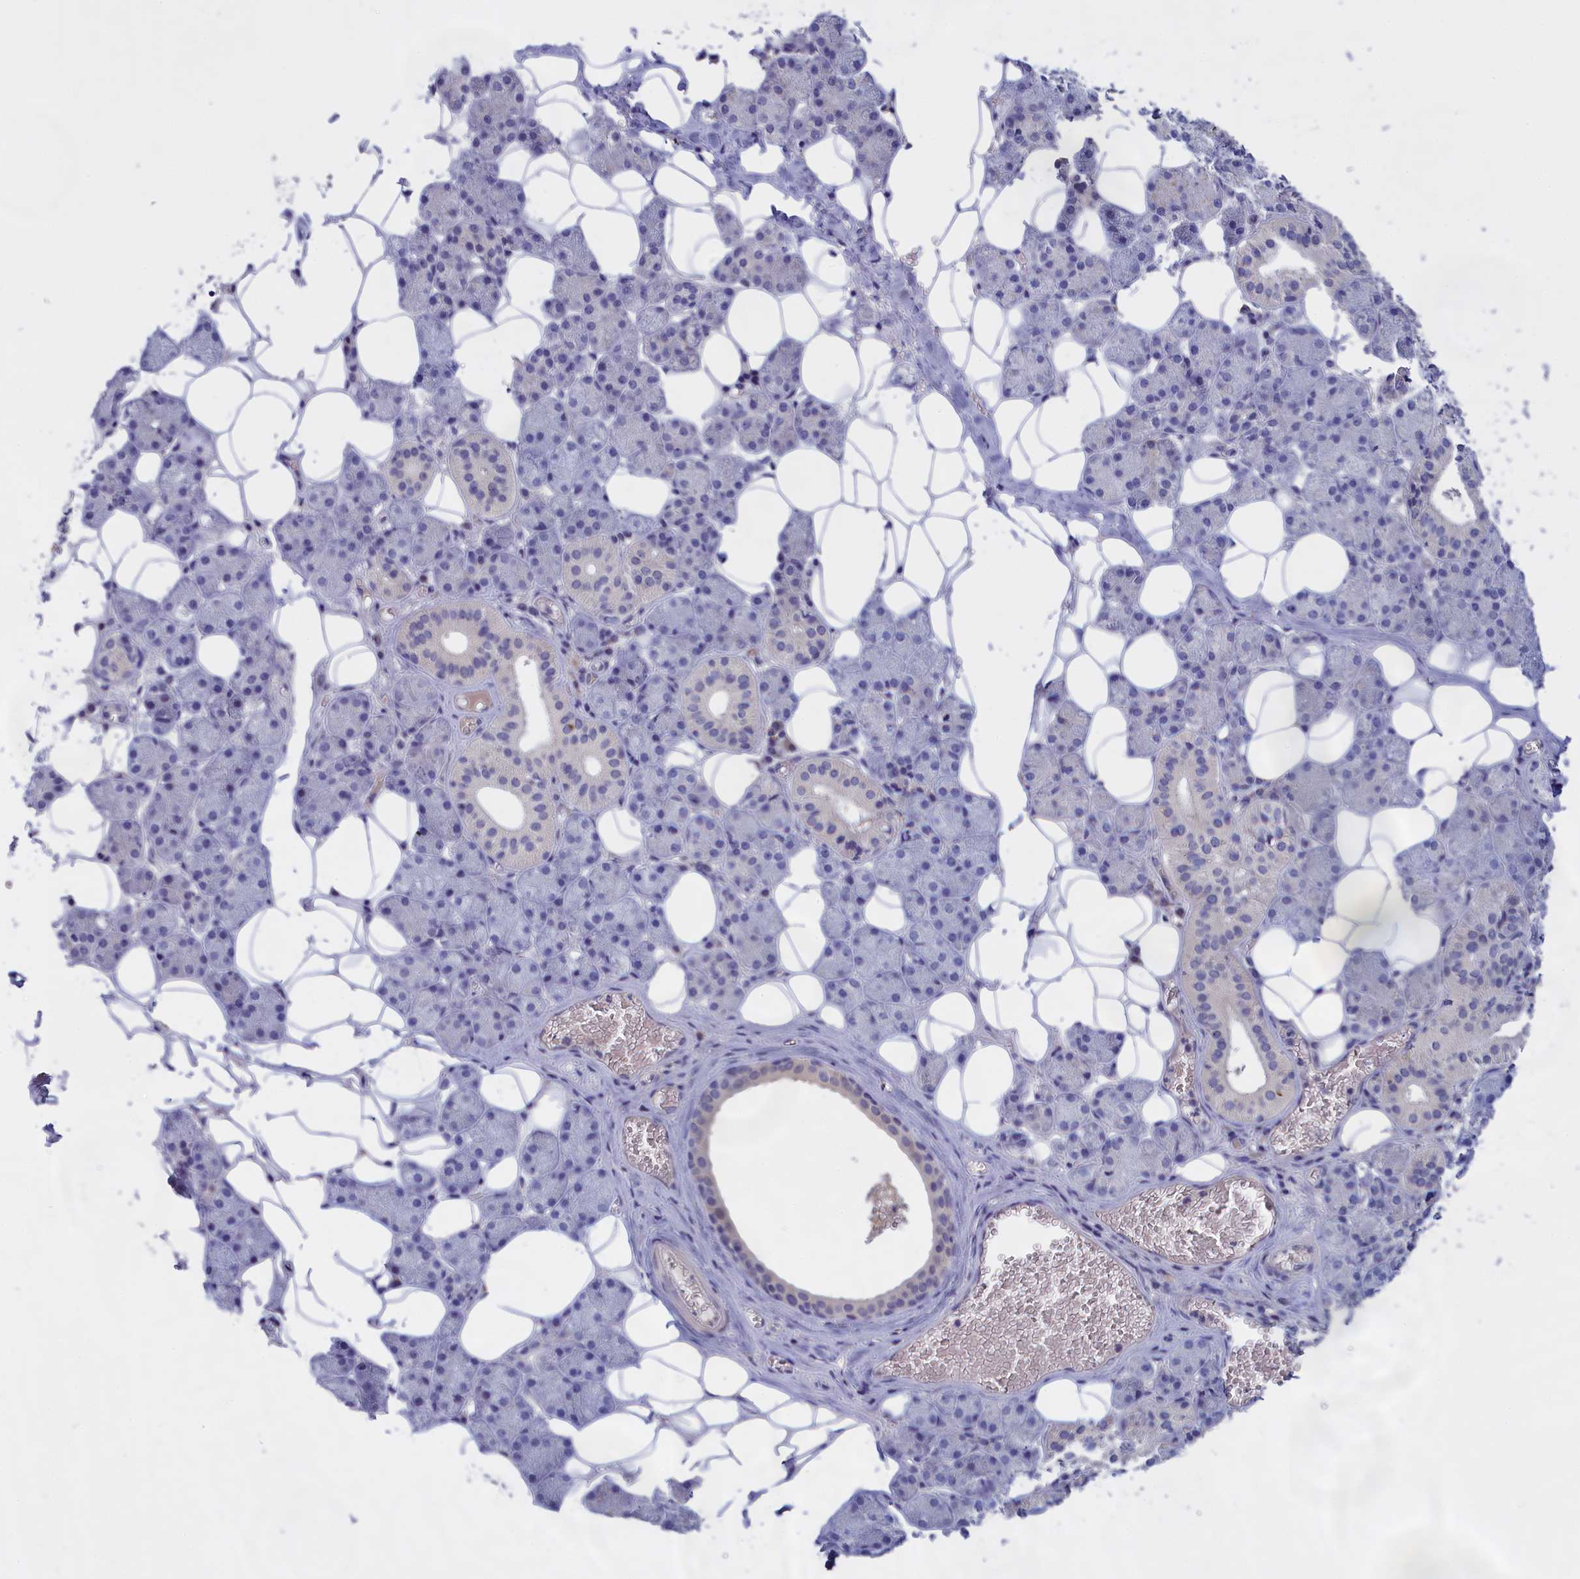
{"staining": {"intensity": "negative", "quantity": "none", "location": "none"}, "tissue": "salivary gland", "cell_type": "Glandular cells", "image_type": "normal", "snomed": [{"axis": "morphology", "description": "Normal tissue, NOS"}, {"axis": "topography", "description": "Salivary gland"}], "caption": "This is a histopathology image of immunohistochemistry staining of benign salivary gland, which shows no staining in glandular cells. The staining is performed using DAB (3,3'-diaminobenzidine) brown chromogen with nuclei counter-stained in using hematoxylin.", "gene": "IGFALS", "patient": {"sex": "female", "age": 33}}